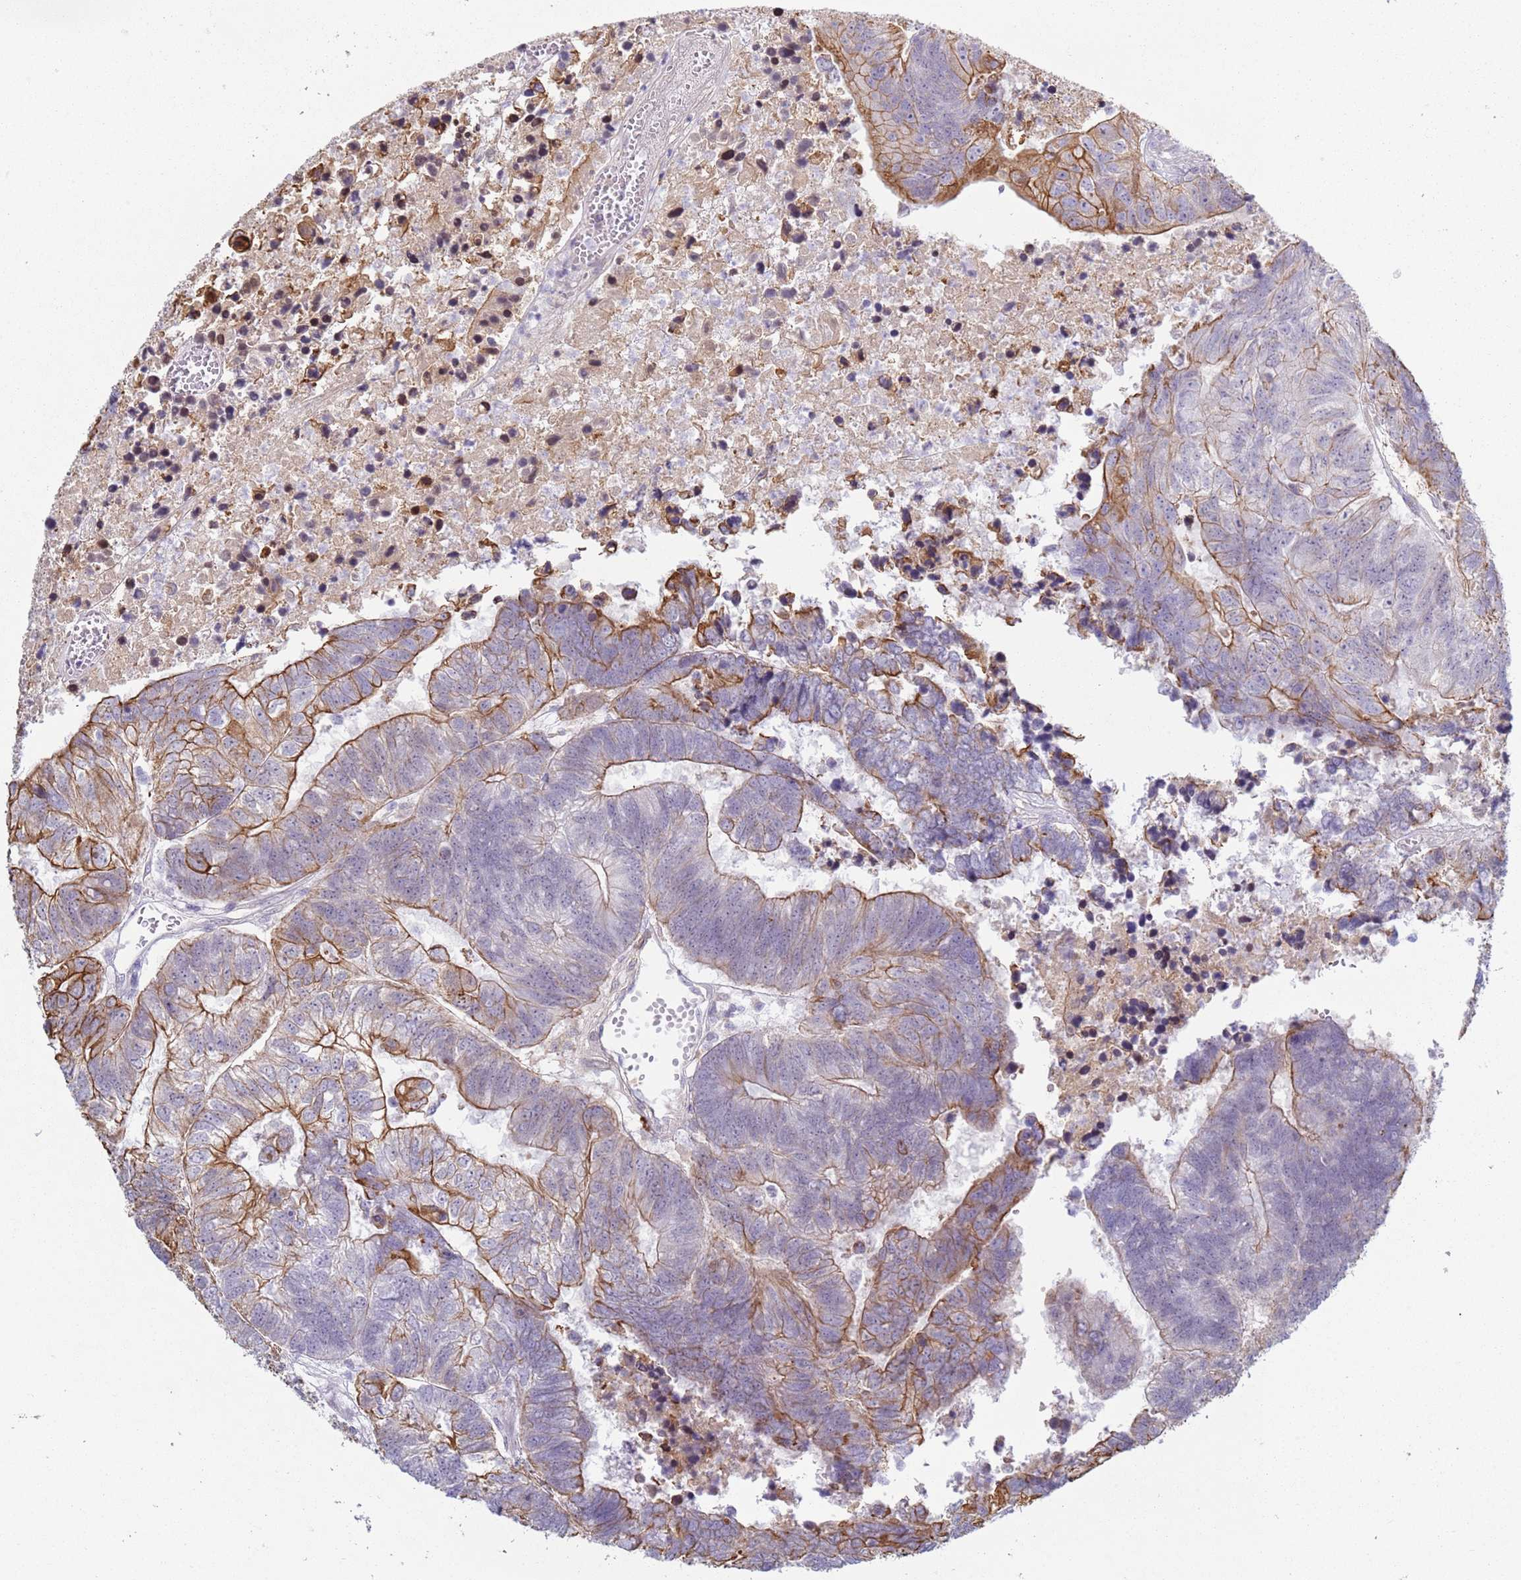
{"staining": {"intensity": "moderate", "quantity": ">75%", "location": "cytoplasmic/membranous"}, "tissue": "colorectal cancer", "cell_type": "Tumor cells", "image_type": "cancer", "snomed": [{"axis": "morphology", "description": "Adenocarcinoma, NOS"}, {"axis": "topography", "description": "Colon"}], "caption": "A brown stain highlights moderate cytoplasmic/membranous positivity of a protein in colorectal cancer (adenocarcinoma) tumor cells. (DAB (3,3'-diaminobenzidine) IHC, brown staining for protein, blue staining for nuclei).", "gene": "NPAP1", "patient": {"sex": "female", "age": 48}}